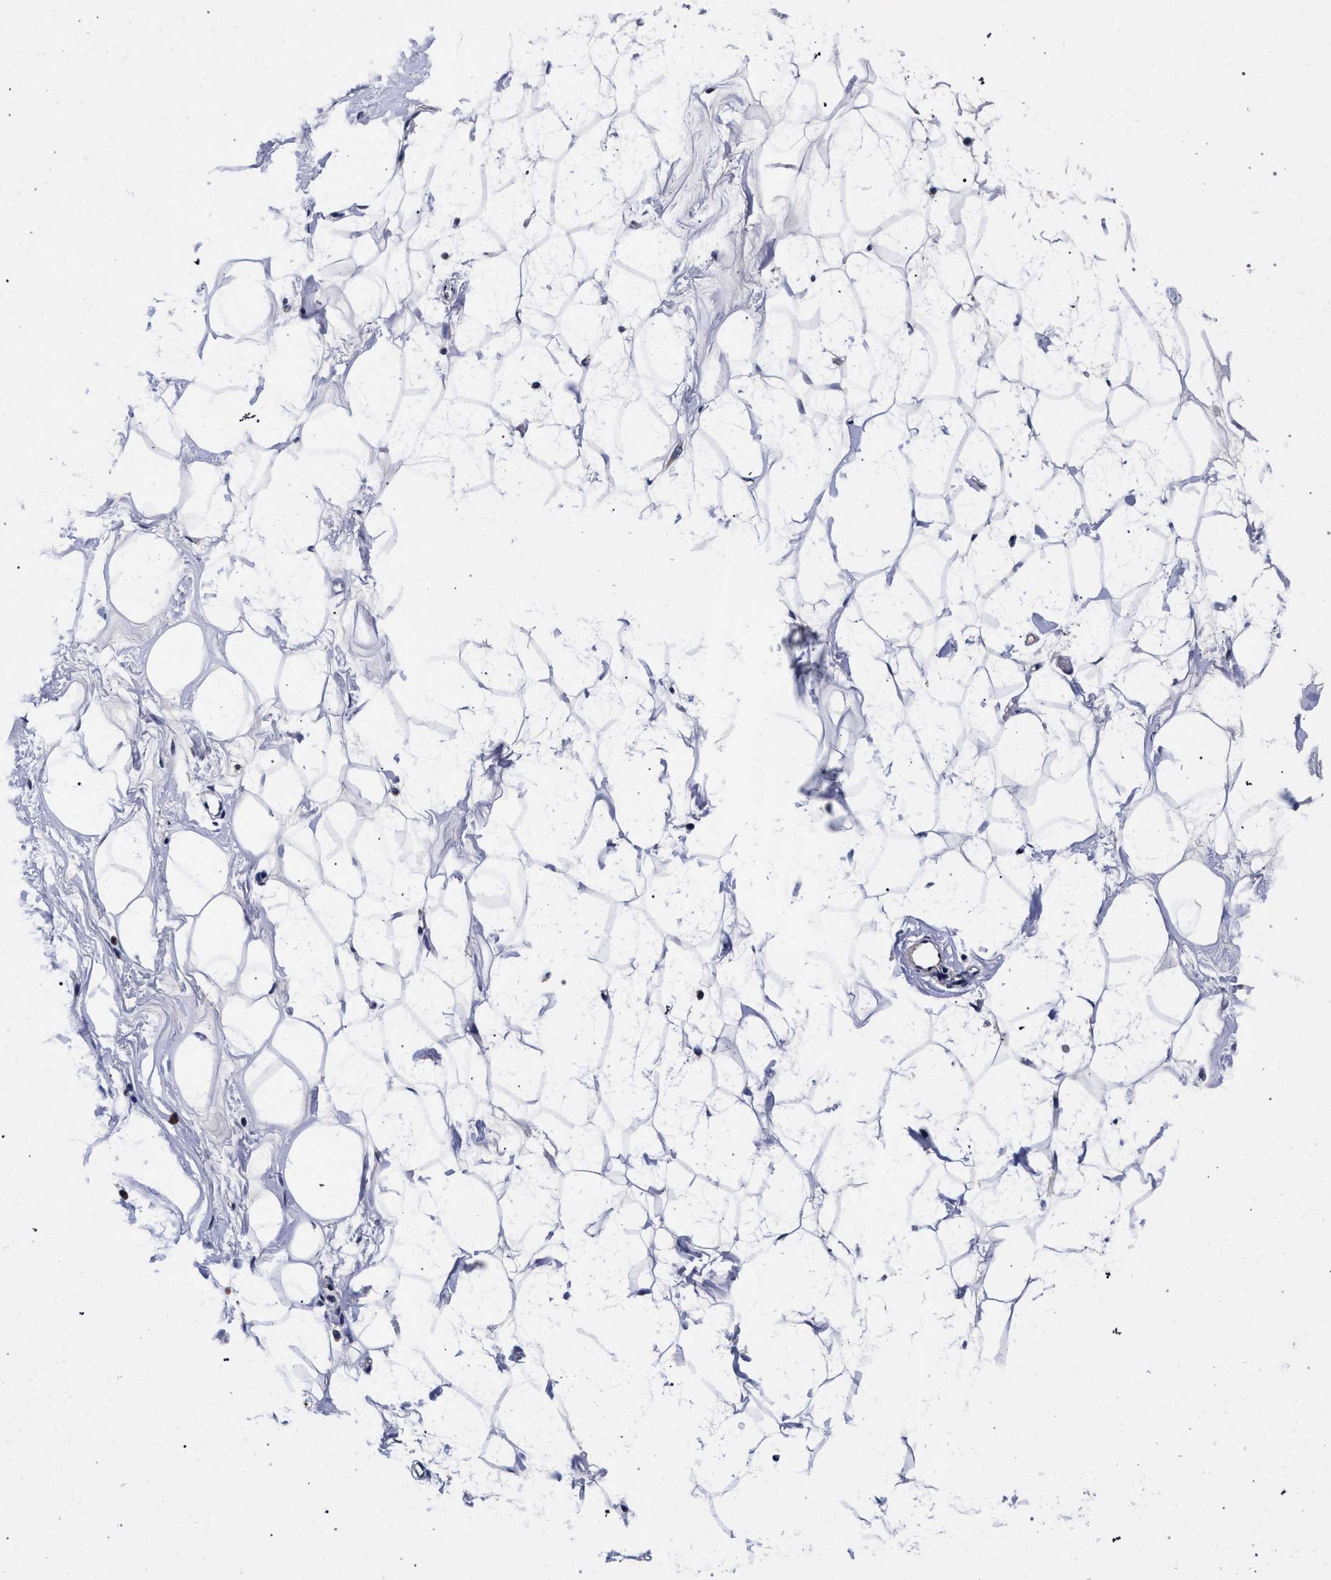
{"staining": {"intensity": "negative", "quantity": "none", "location": "none"}, "tissue": "adipose tissue", "cell_type": "Adipocytes", "image_type": "normal", "snomed": [{"axis": "morphology", "description": "Normal tissue, NOS"}, {"axis": "morphology", "description": "Fibrosis, NOS"}, {"axis": "topography", "description": "Breast"}, {"axis": "topography", "description": "Adipose tissue"}], "caption": "A high-resolution photomicrograph shows immunohistochemistry (IHC) staining of unremarkable adipose tissue, which demonstrates no significant staining in adipocytes. Nuclei are stained in blue.", "gene": "CFAP95", "patient": {"sex": "female", "age": 39}}